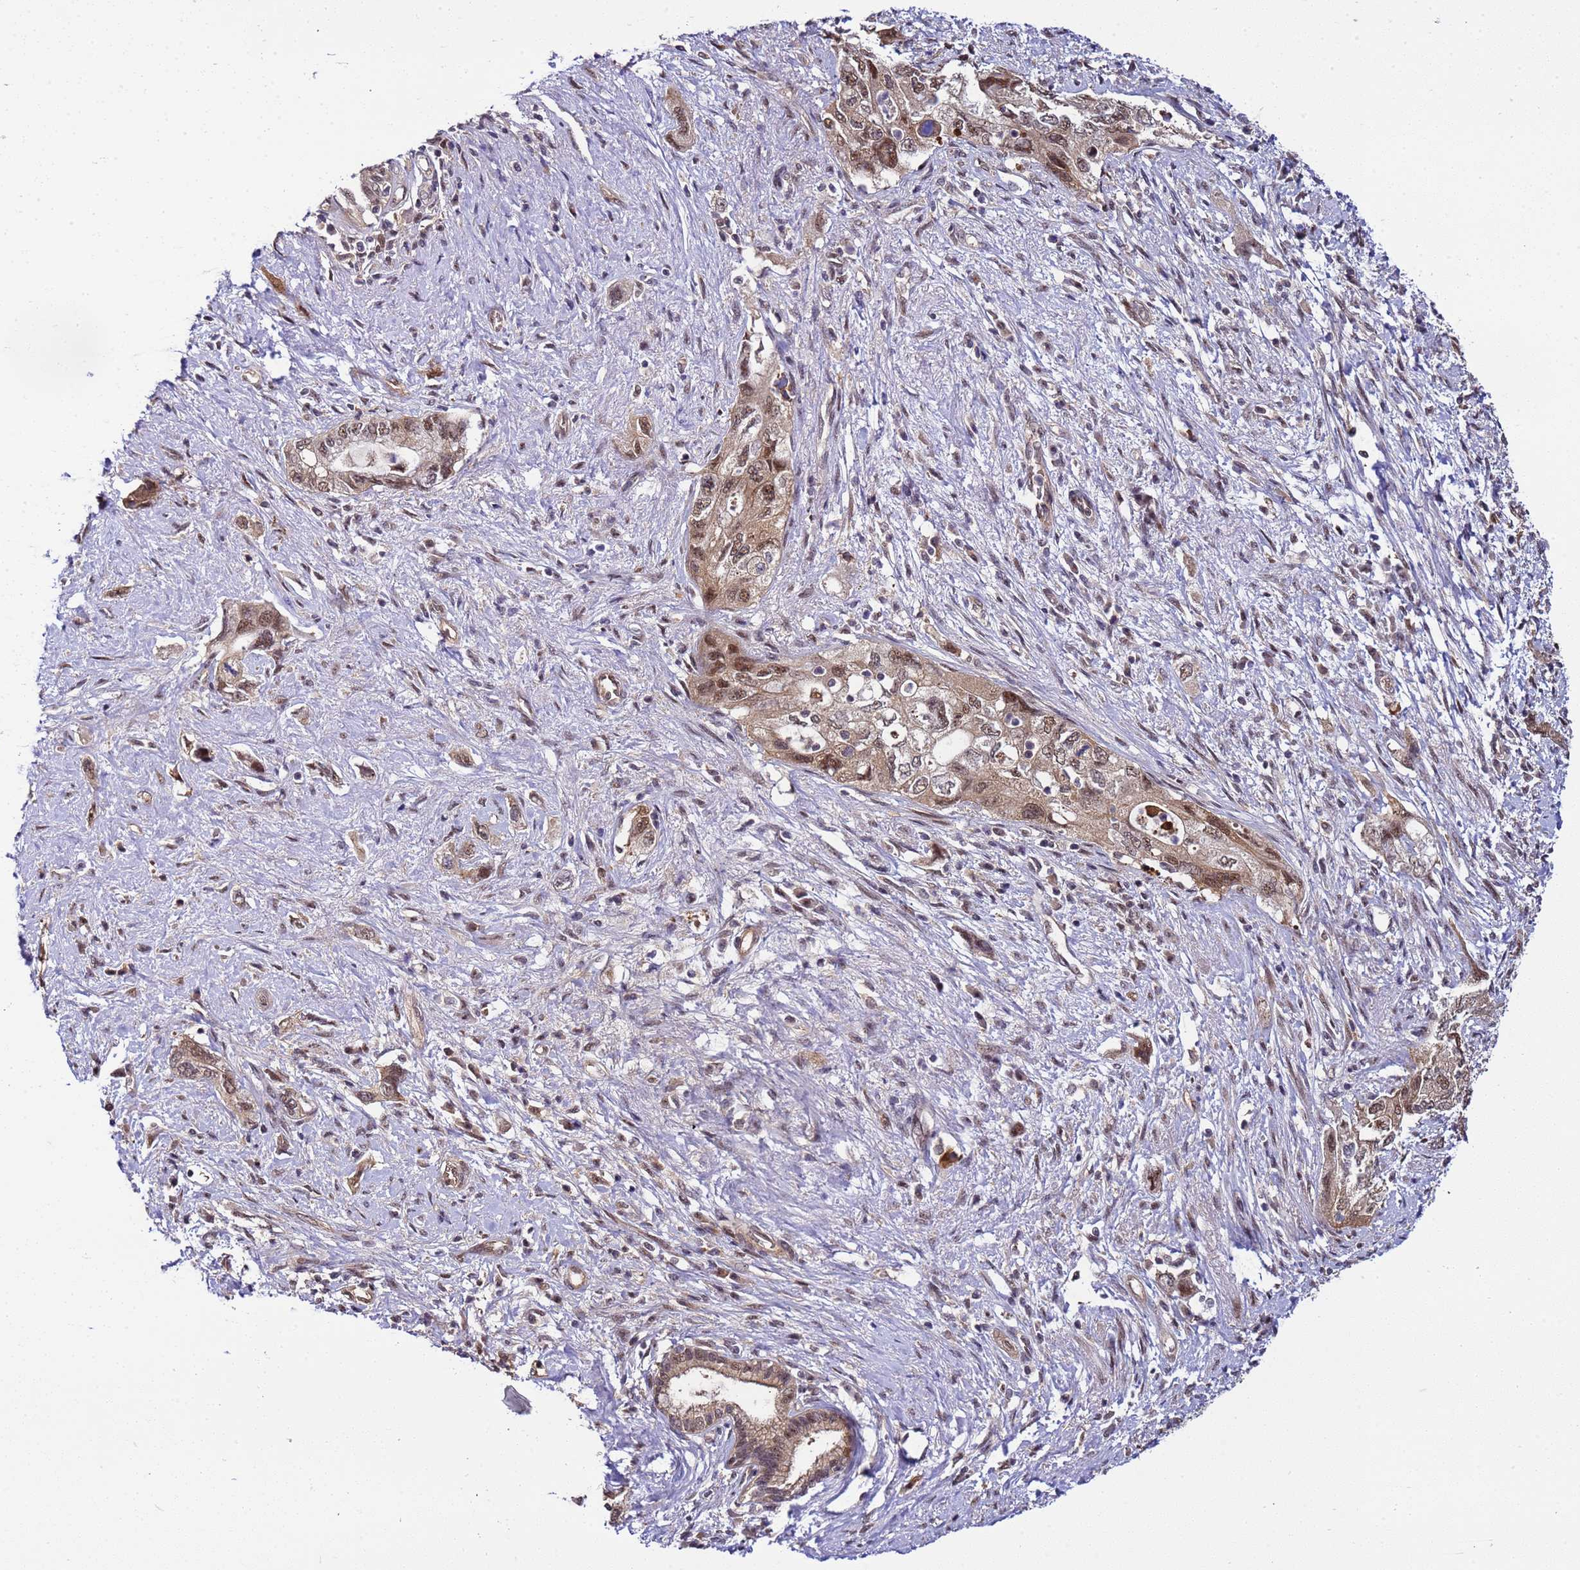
{"staining": {"intensity": "moderate", "quantity": ">75%", "location": "cytoplasmic/membranous,nuclear"}, "tissue": "pancreatic cancer", "cell_type": "Tumor cells", "image_type": "cancer", "snomed": [{"axis": "morphology", "description": "Adenocarcinoma, NOS"}, {"axis": "topography", "description": "Pancreas"}], "caption": "Brown immunohistochemical staining in adenocarcinoma (pancreatic) demonstrates moderate cytoplasmic/membranous and nuclear positivity in approximately >75% of tumor cells. (Brightfield microscopy of DAB IHC at high magnification).", "gene": "GEN1", "patient": {"sex": "female", "age": 73}}